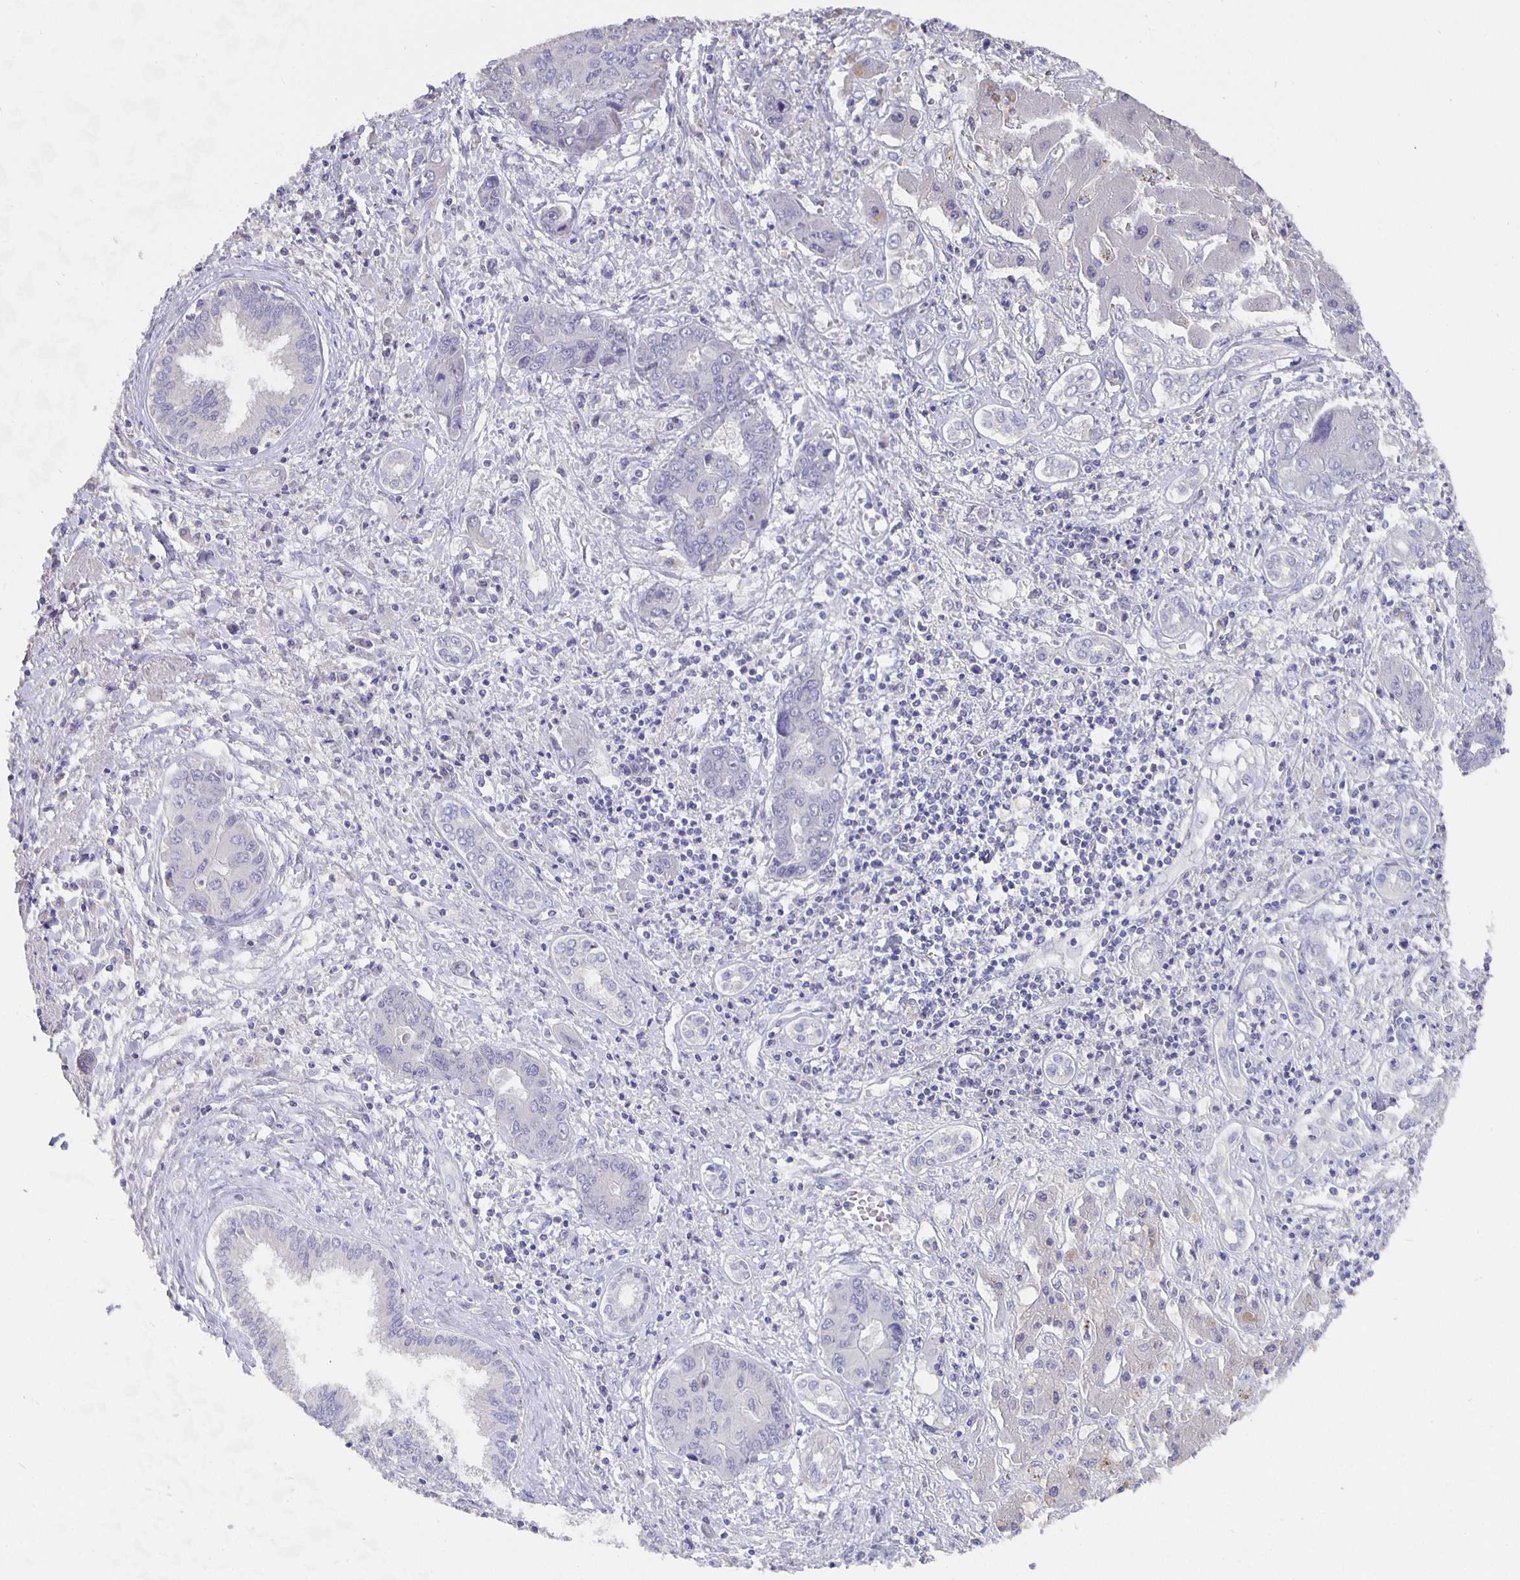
{"staining": {"intensity": "negative", "quantity": "none", "location": "none"}, "tissue": "liver cancer", "cell_type": "Tumor cells", "image_type": "cancer", "snomed": [{"axis": "morphology", "description": "Cholangiocarcinoma"}, {"axis": "topography", "description": "Liver"}], "caption": "The immunohistochemistry micrograph has no significant positivity in tumor cells of liver cancer (cholangiocarcinoma) tissue.", "gene": "CFAP74", "patient": {"sex": "male", "age": 67}}